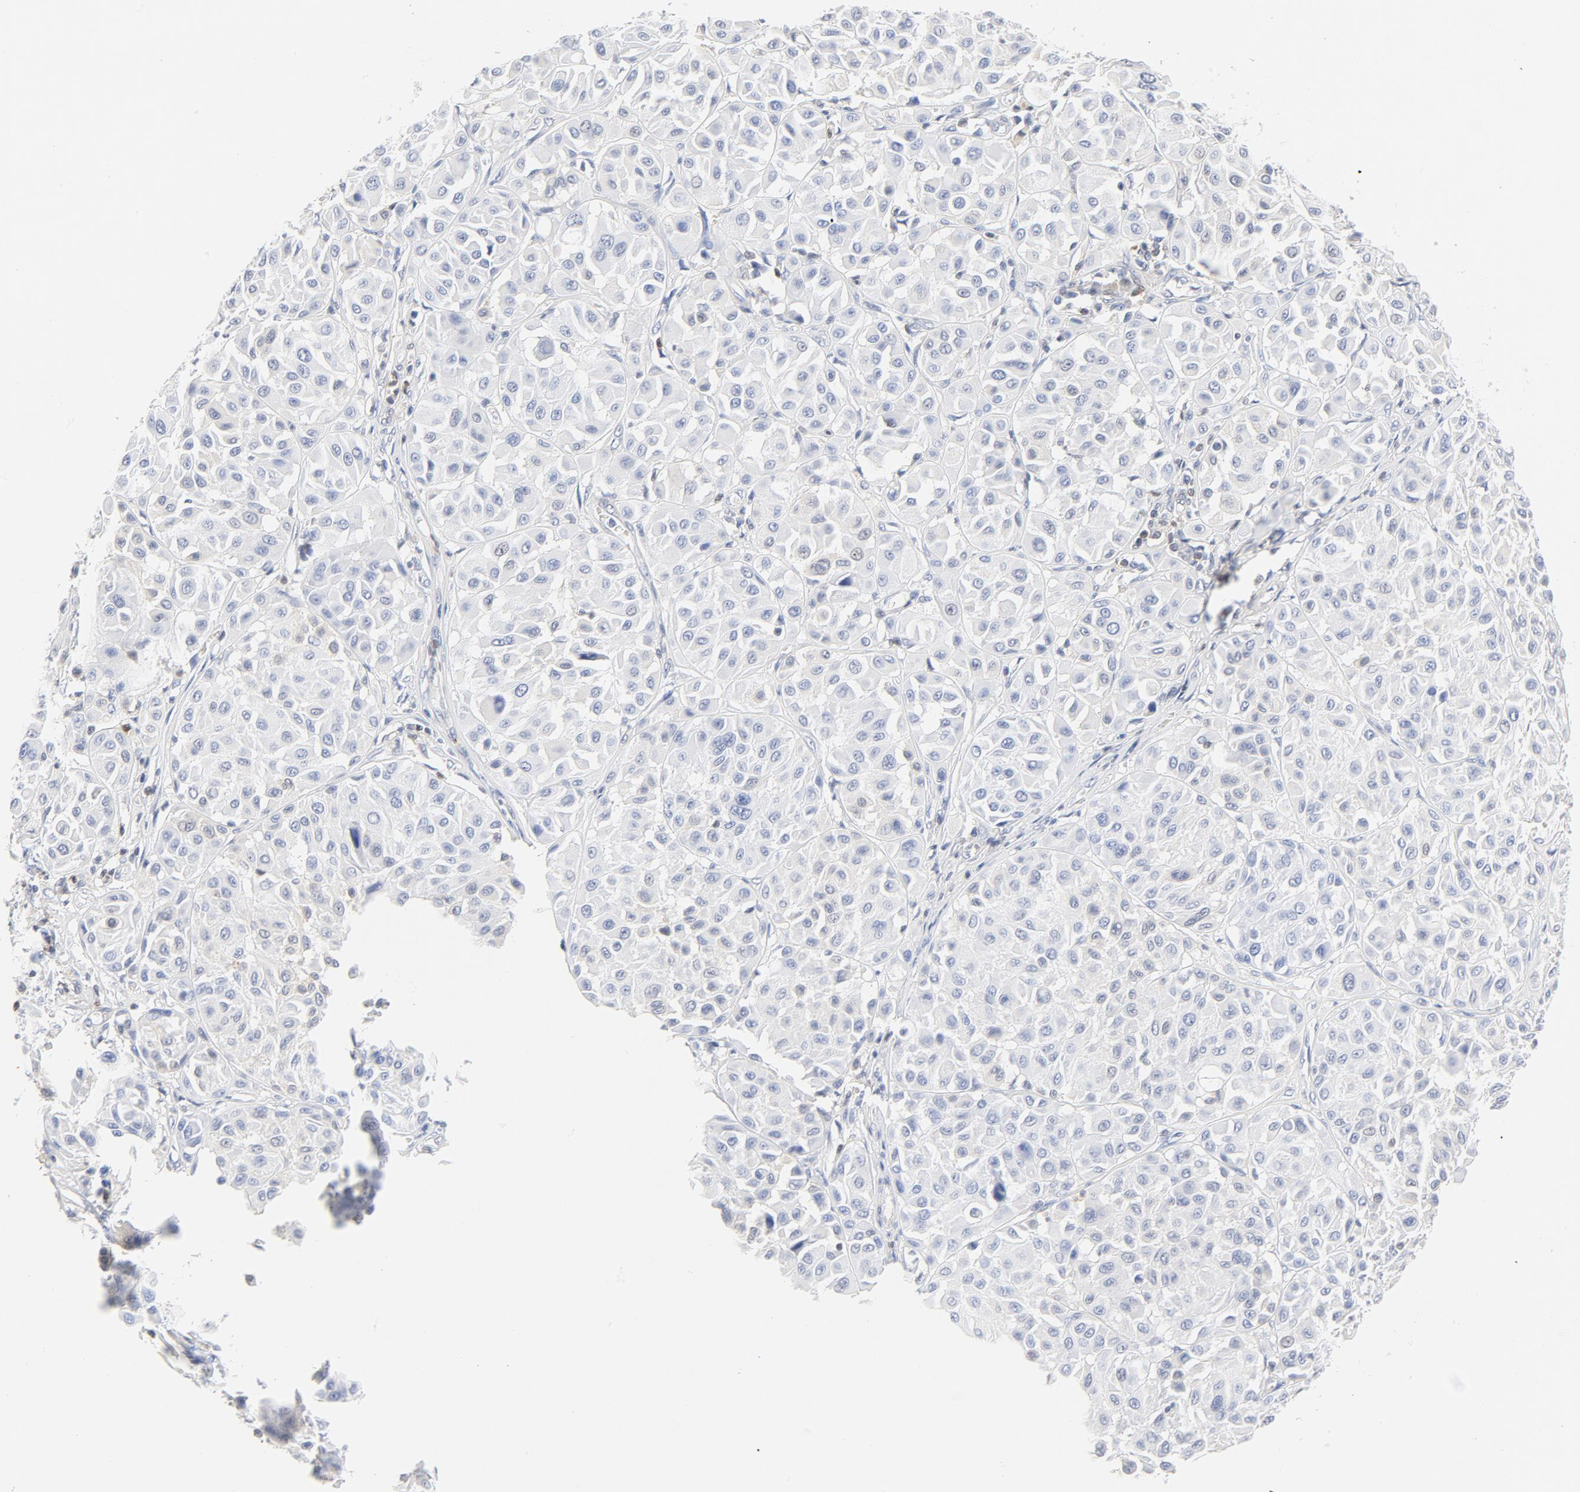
{"staining": {"intensity": "weak", "quantity": "<25%", "location": "cytoplasmic/membranous"}, "tissue": "melanoma", "cell_type": "Tumor cells", "image_type": "cancer", "snomed": [{"axis": "morphology", "description": "Malignant melanoma, Metastatic site"}, {"axis": "topography", "description": "Soft tissue"}], "caption": "The image shows no significant expression in tumor cells of melanoma. The staining was performed using DAB (3,3'-diaminobenzidine) to visualize the protein expression in brown, while the nuclei were stained in blue with hematoxylin (Magnification: 20x).", "gene": "CDKN1B", "patient": {"sex": "male", "age": 41}}